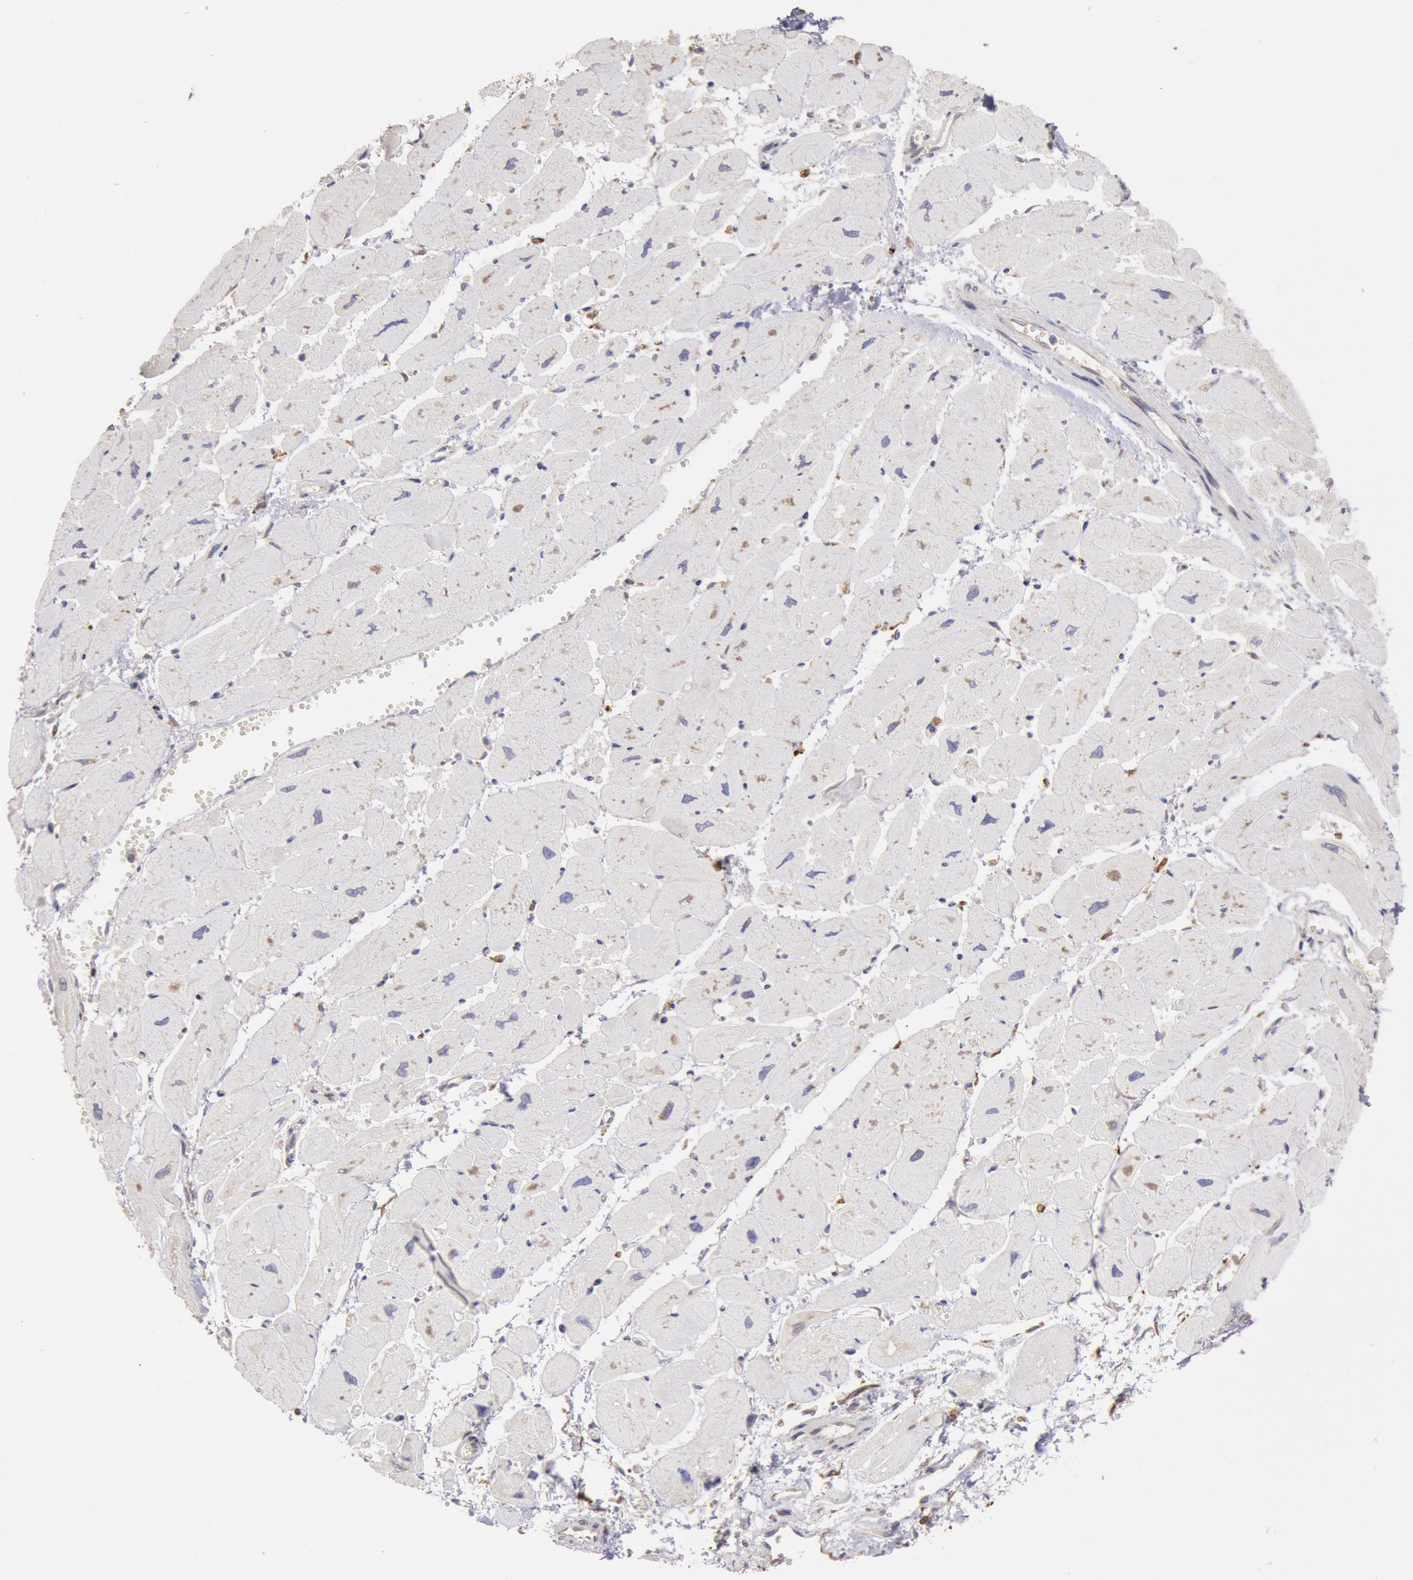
{"staining": {"intensity": "negative", "quantity": "none", "location": "none"}, "tissue": "heart muscle", "cell_type": "Cardiomyocytes", "image_type": "normal", "snomed": [{"axis": "morphology", "description": "Normal tissue, NOS"}, {"axis": "topography", "description": "Heart"}], "caption": "IHC micrograph of benign heart muscle: heart muscle stained with DAB (3,3'-diaminobenzidine) reveals no significant protein expression in cardiomyocytes.", "gene": "COMT", "patient": {"sex": "female", "age": 54}}